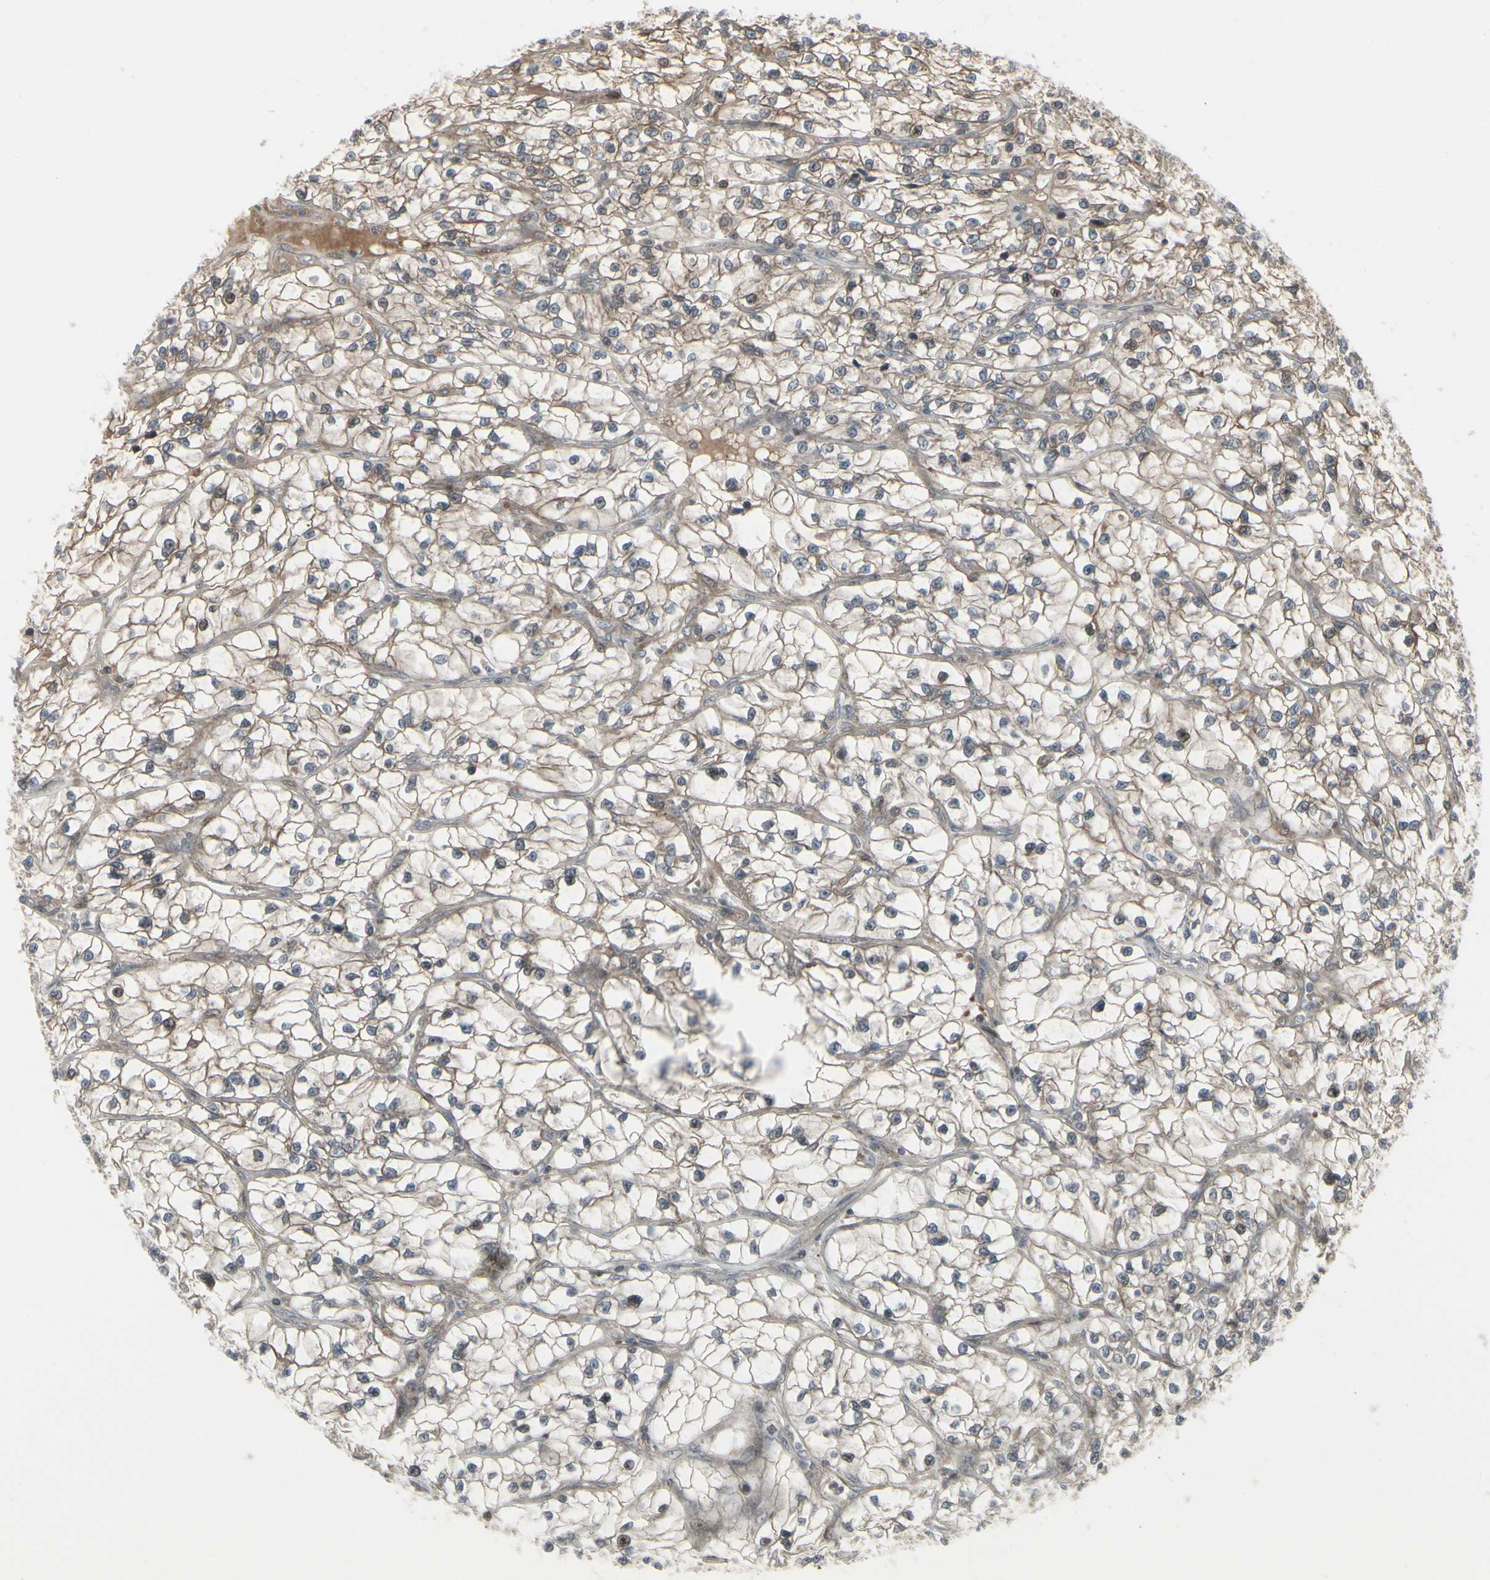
{"staining": {"intensity": "moderate", "quantity": "25%-75%", "location": "cytoplasmic/membranous"}, "tissue": "renal cancer", "cell_type": "Tumor cells", "image_type": "cancer", "snomed": [{"axis": "morphology", "description": "Adenocarcinoma, NOS"}, {"axis": "topography", "description": "Kidney"}], "caption": "There is medium levels of moderate cytoplasmic/membranous staining in tumor cells of renal adenocarcinoma, as demonstrated by immunohistochemical staining (brown color).", "gene": "IGFBP6", "patient": {"sex": "female", "age": 57}}